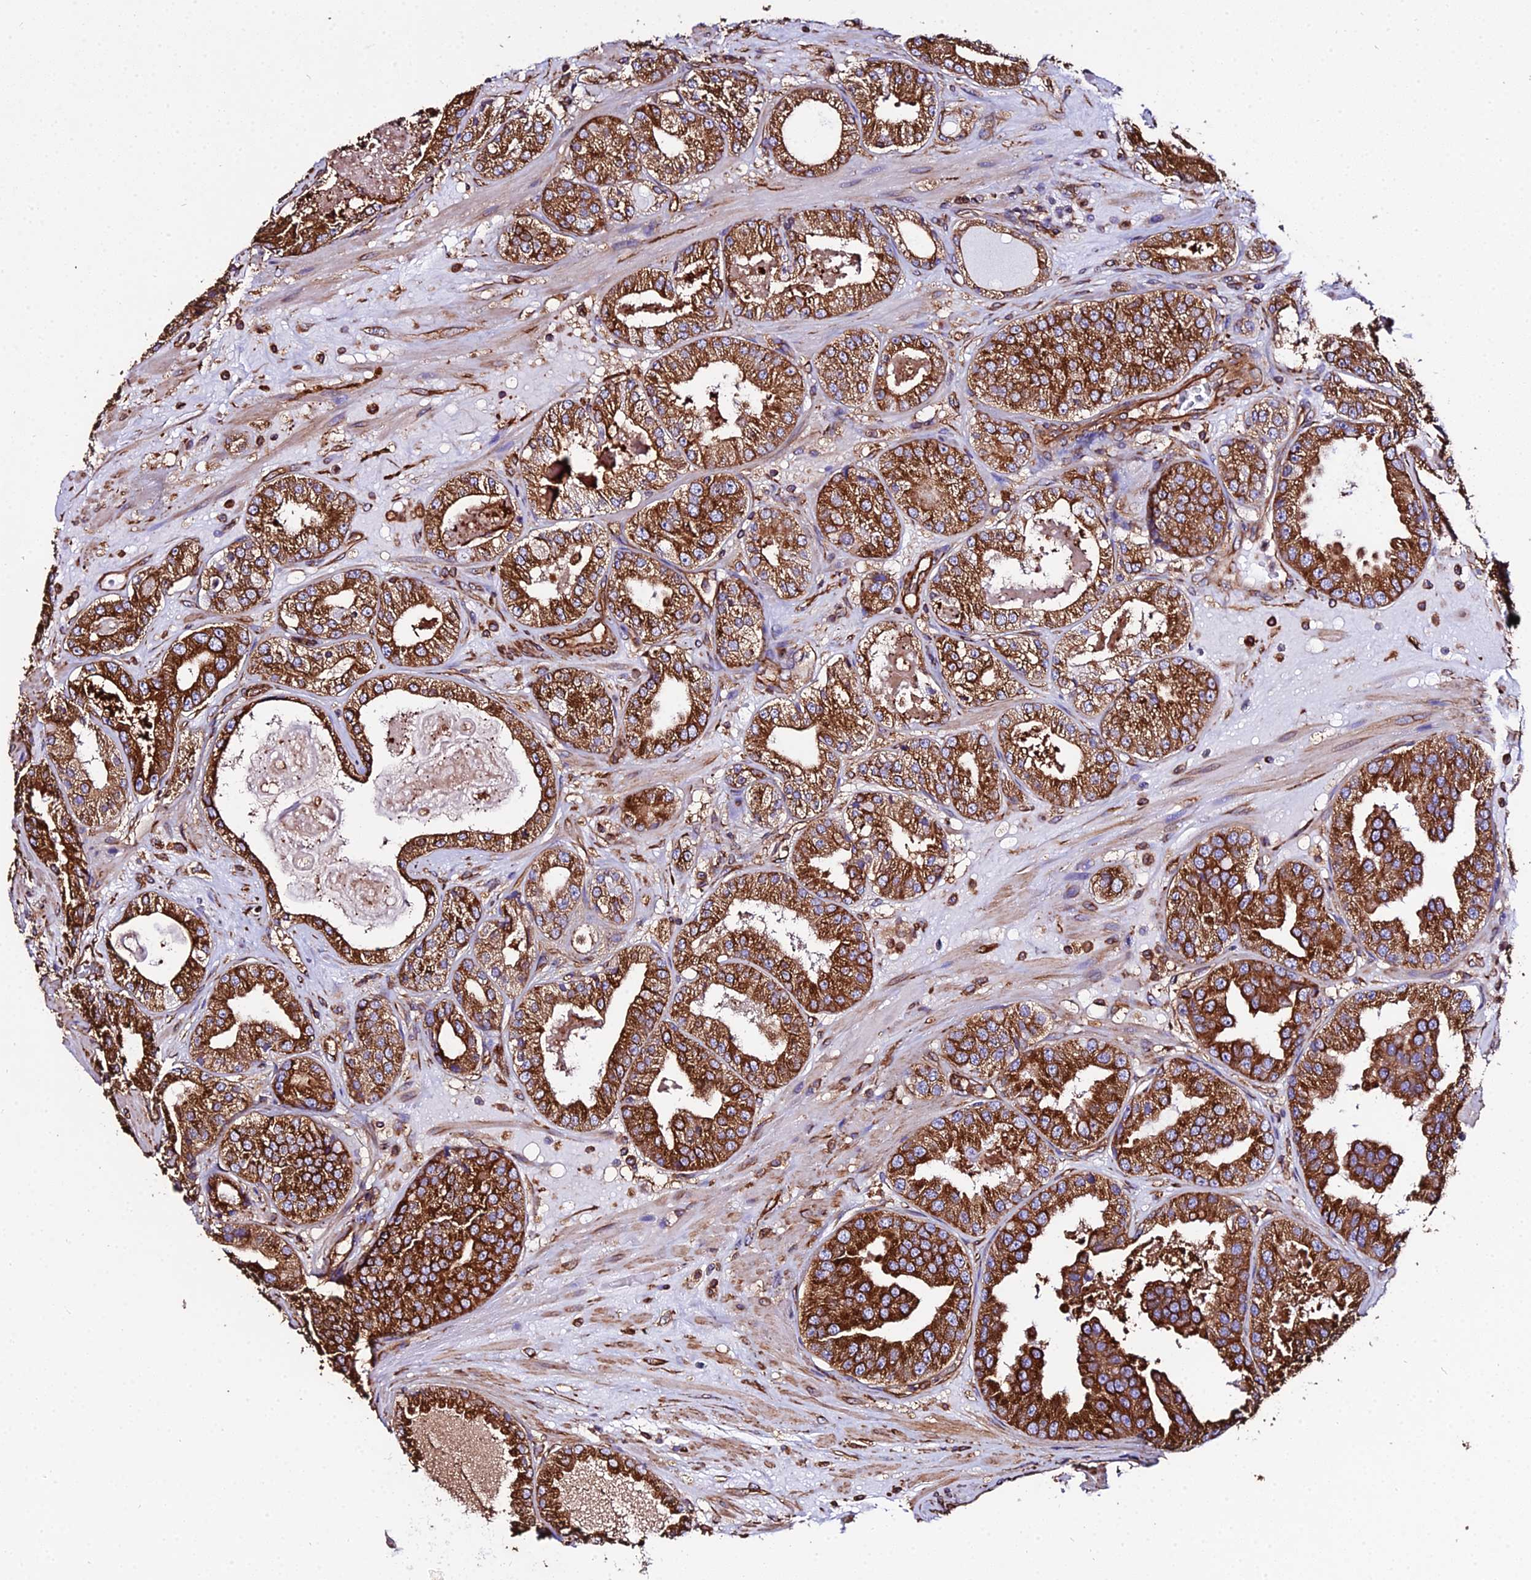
{"staining": {"intensity": "strong", "quantity": "25%-75%", "location": "cytoplasmic/membranous"}, "tissue": "prostate cancer", "cell_type": "Tumor cells", "image_type": "cancer", "snomed": [{"axis": "morphology", "description": "Adenocarcinoma, High grade"}, {"axis": "topography", "description": "Prostate"}], "caption": "Immunohistochemistry (IHC) staining of prostate cancer, which exhibits high levels of strong cytoplasmic/membranous positivity in approximately 25%-75% of tumor cells indicating strong cytoplasmic/membranous protein staining. The staining was performed using DAB (brown) for protein detection and nuclei were counterstained in hematoxylin (blue).", "gene": "TUBA3D", "patient": {"sex": "male", "age": 63}}